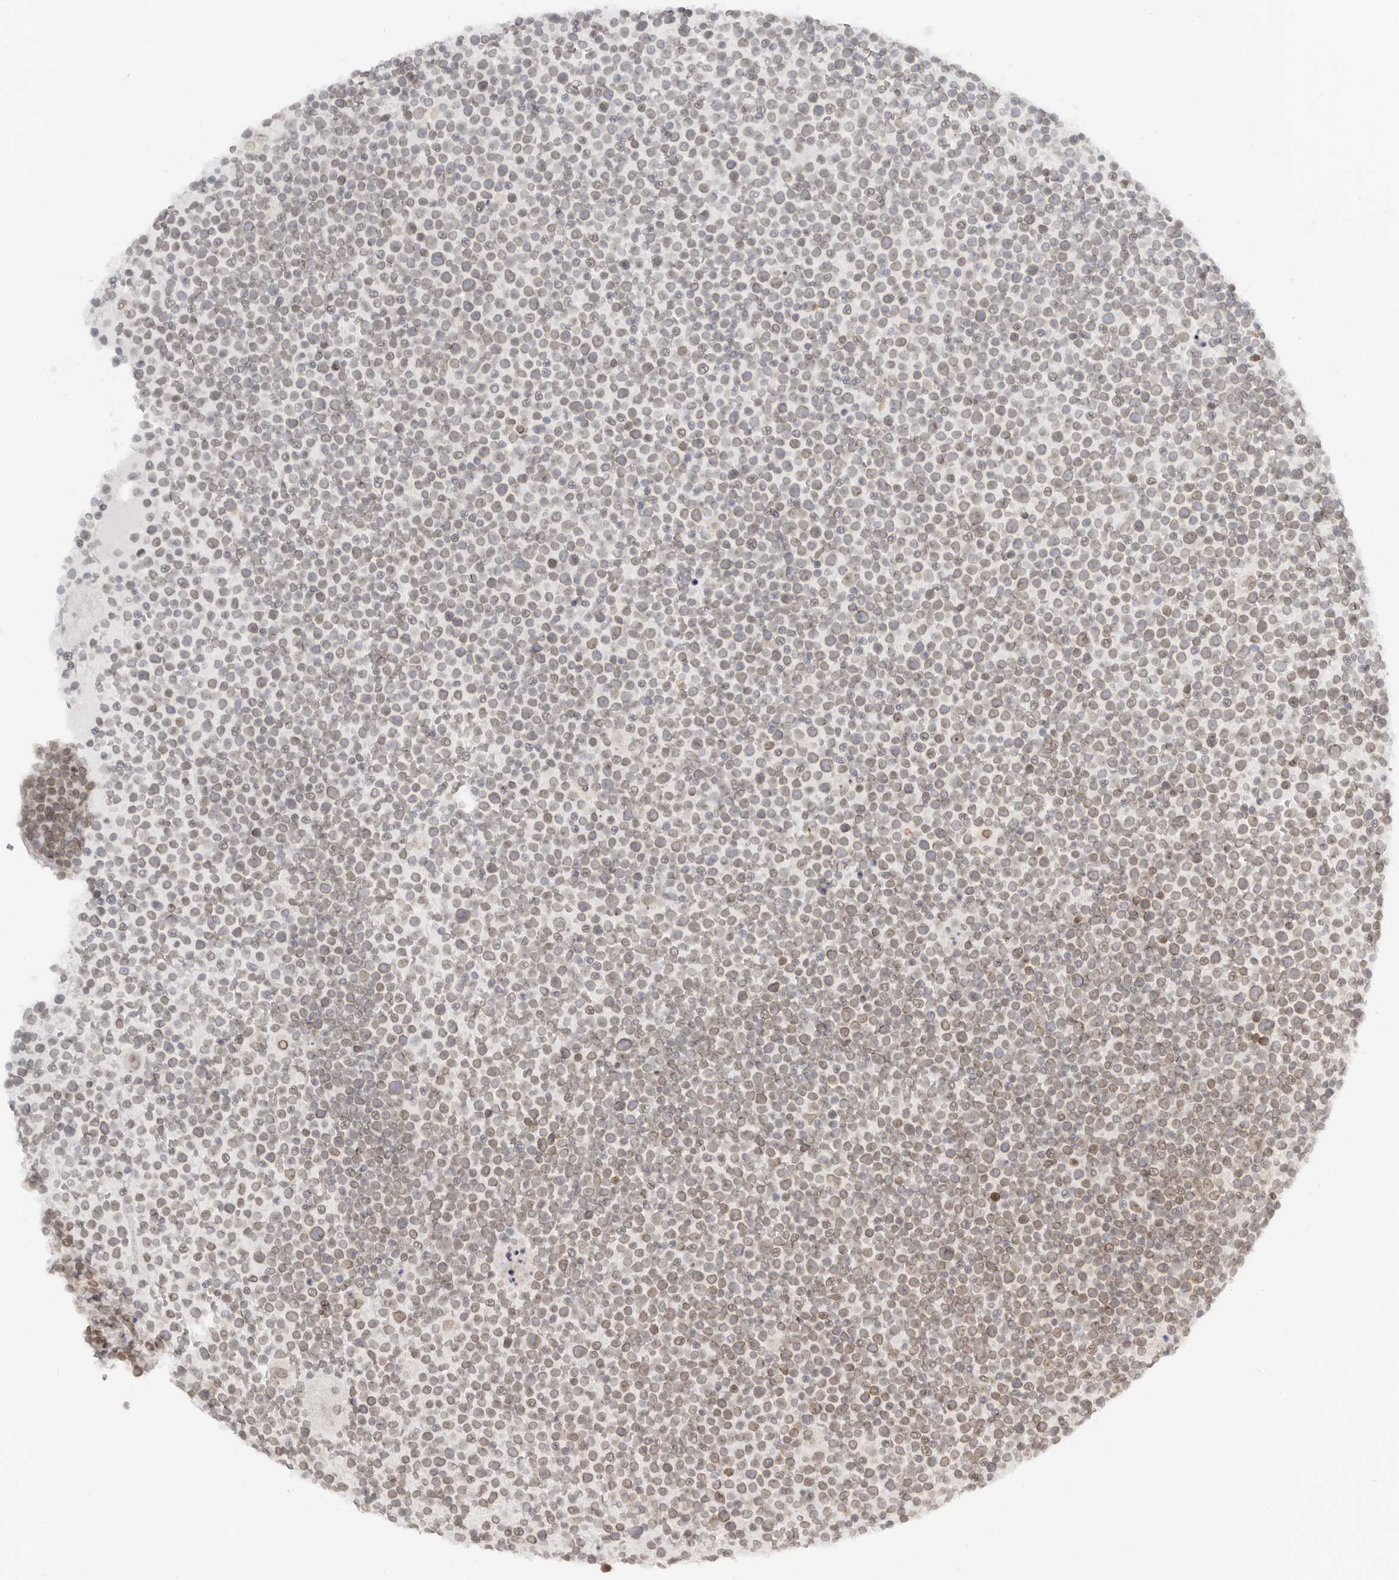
{"staining": {"intensity": "weak", "quantity": "25%-75%", "location": "cytoplasmic/membranous,nuclear"}, "tissue": "lymphoma", "cell_type": "Tumor cells", "image_type": "cancer", "snomed": [{"axis": "morphology", "description": "Malignant lymphoma, non-Hodgkin's type, High grade"}, {"axis": "topography", "description": "Lymph node"}], "caption": "Immunohistochemical staining of human malignant lymphoma, non-Hodgkin's type (high-grade) shows low levels of weak cytoplasmic/membranous and nuclear protein positivity in approximately 25%-75% of tumor cells.", "gene": "NUP153", "patient": {"sex": "male", "age": 61}}